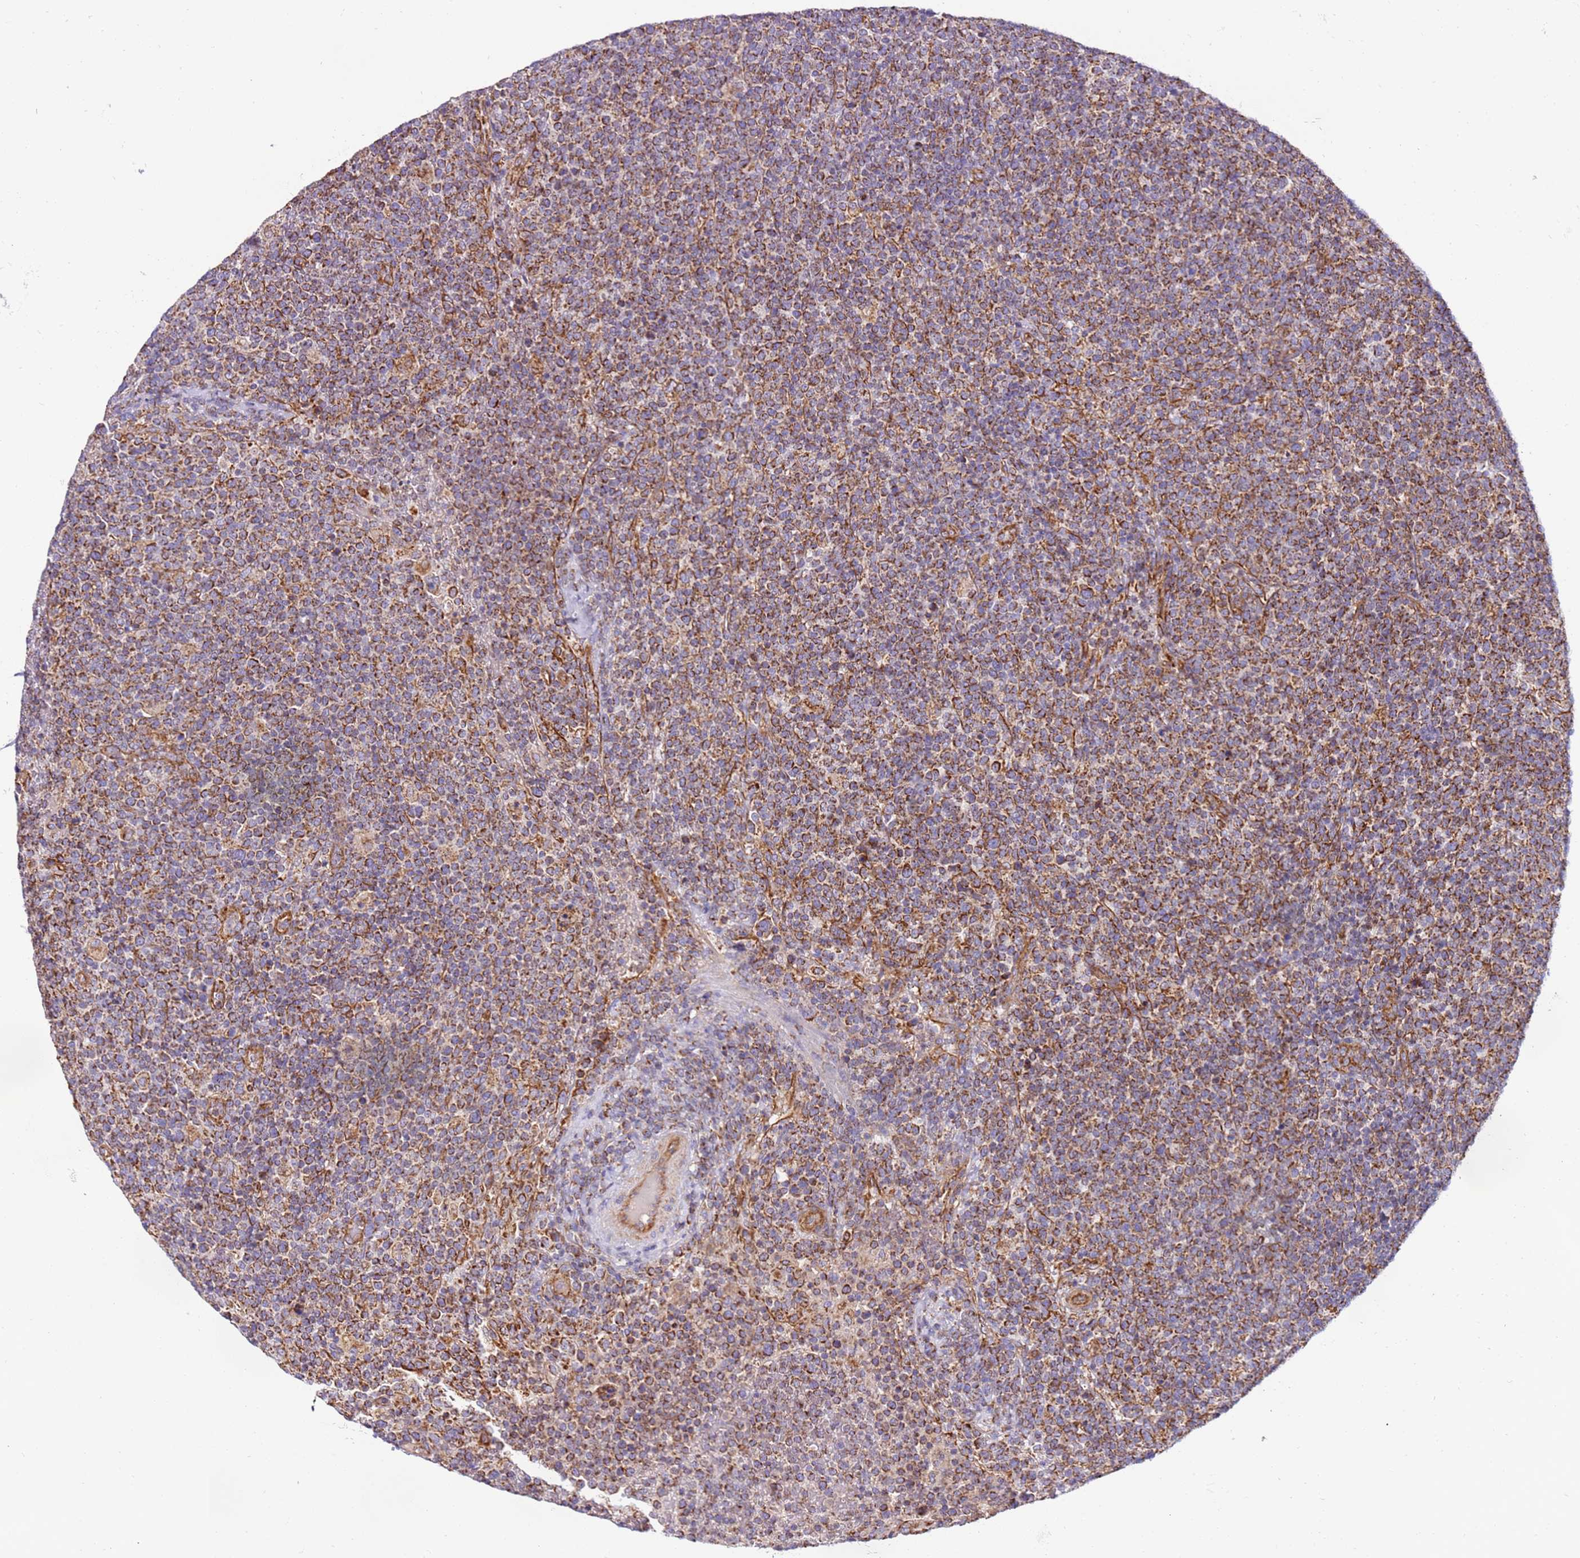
{"staining": {"intensity": "moderate", "quantity": ">75%", "location": "cytoplasmic/membranous"}, "tissue": "lymphoma", "cell_type": "Tumor cells", "image_type": "cancer", "snomed": [{"axis": "morphology", "description": "Malignant lymphoma, non-Hodgkin's type, High grade"}, {"axis": "topography", "description": "Lymph node"}], "caption": "A histopathology image of human lymphoma stained for a protein demonstrates moderate cytoplasmic/membranous brown staining in tumor cells. The staining is performed using DAB brown chromogen to label protein expression. The nuclei are counter-stained blue using hematoxylin.", "gene": "MRPL20", "patient": {"sex": "male", "age": 61}}